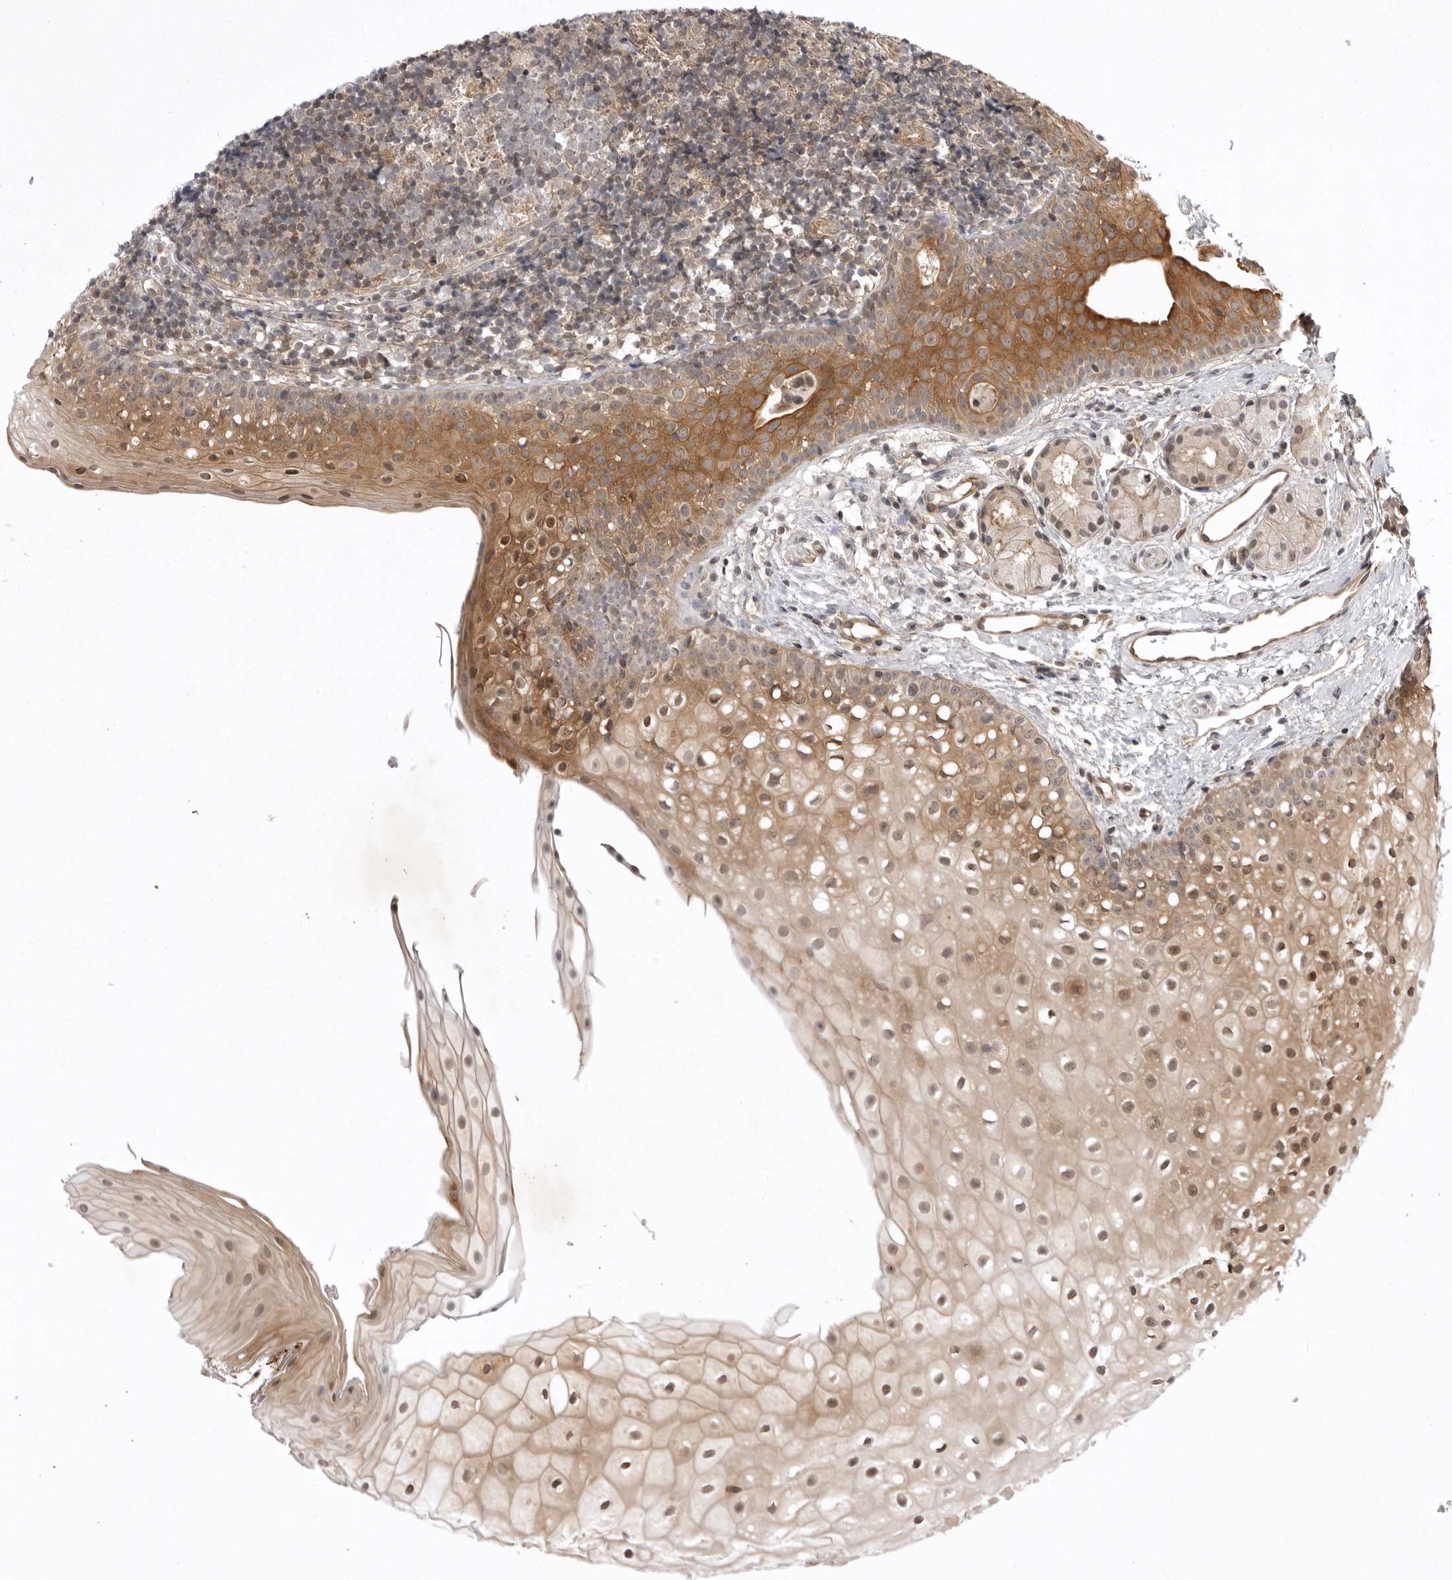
{"staining": {"intensity": "moderate", "quantity": "25%-75%", "location": "cytoplasmic/membranous,nuclear"}, "tissue": "oral mucosa", "cell_type": "Squamous epithelial cells", "image_type": "normal", "snomed": [{"axis": "morphology", "description": "Normal tissue, NOS"}, {"axis": "topography", "description": "Oral tissue"}], "caption": "Immunohistochemical staining of unremarkable oral mucosa exhibits 25%-75% levels of moderate cytoplasmic/membranous,nuclear protein expression in about 25%-75% of squamous epithelial cells. (DAB (3,3'-diaminobenzidine) = brown stain, brightfield microscopy at high magnification).", "gene": "USP43", "patient": {"sex": "male", "age": 28}}